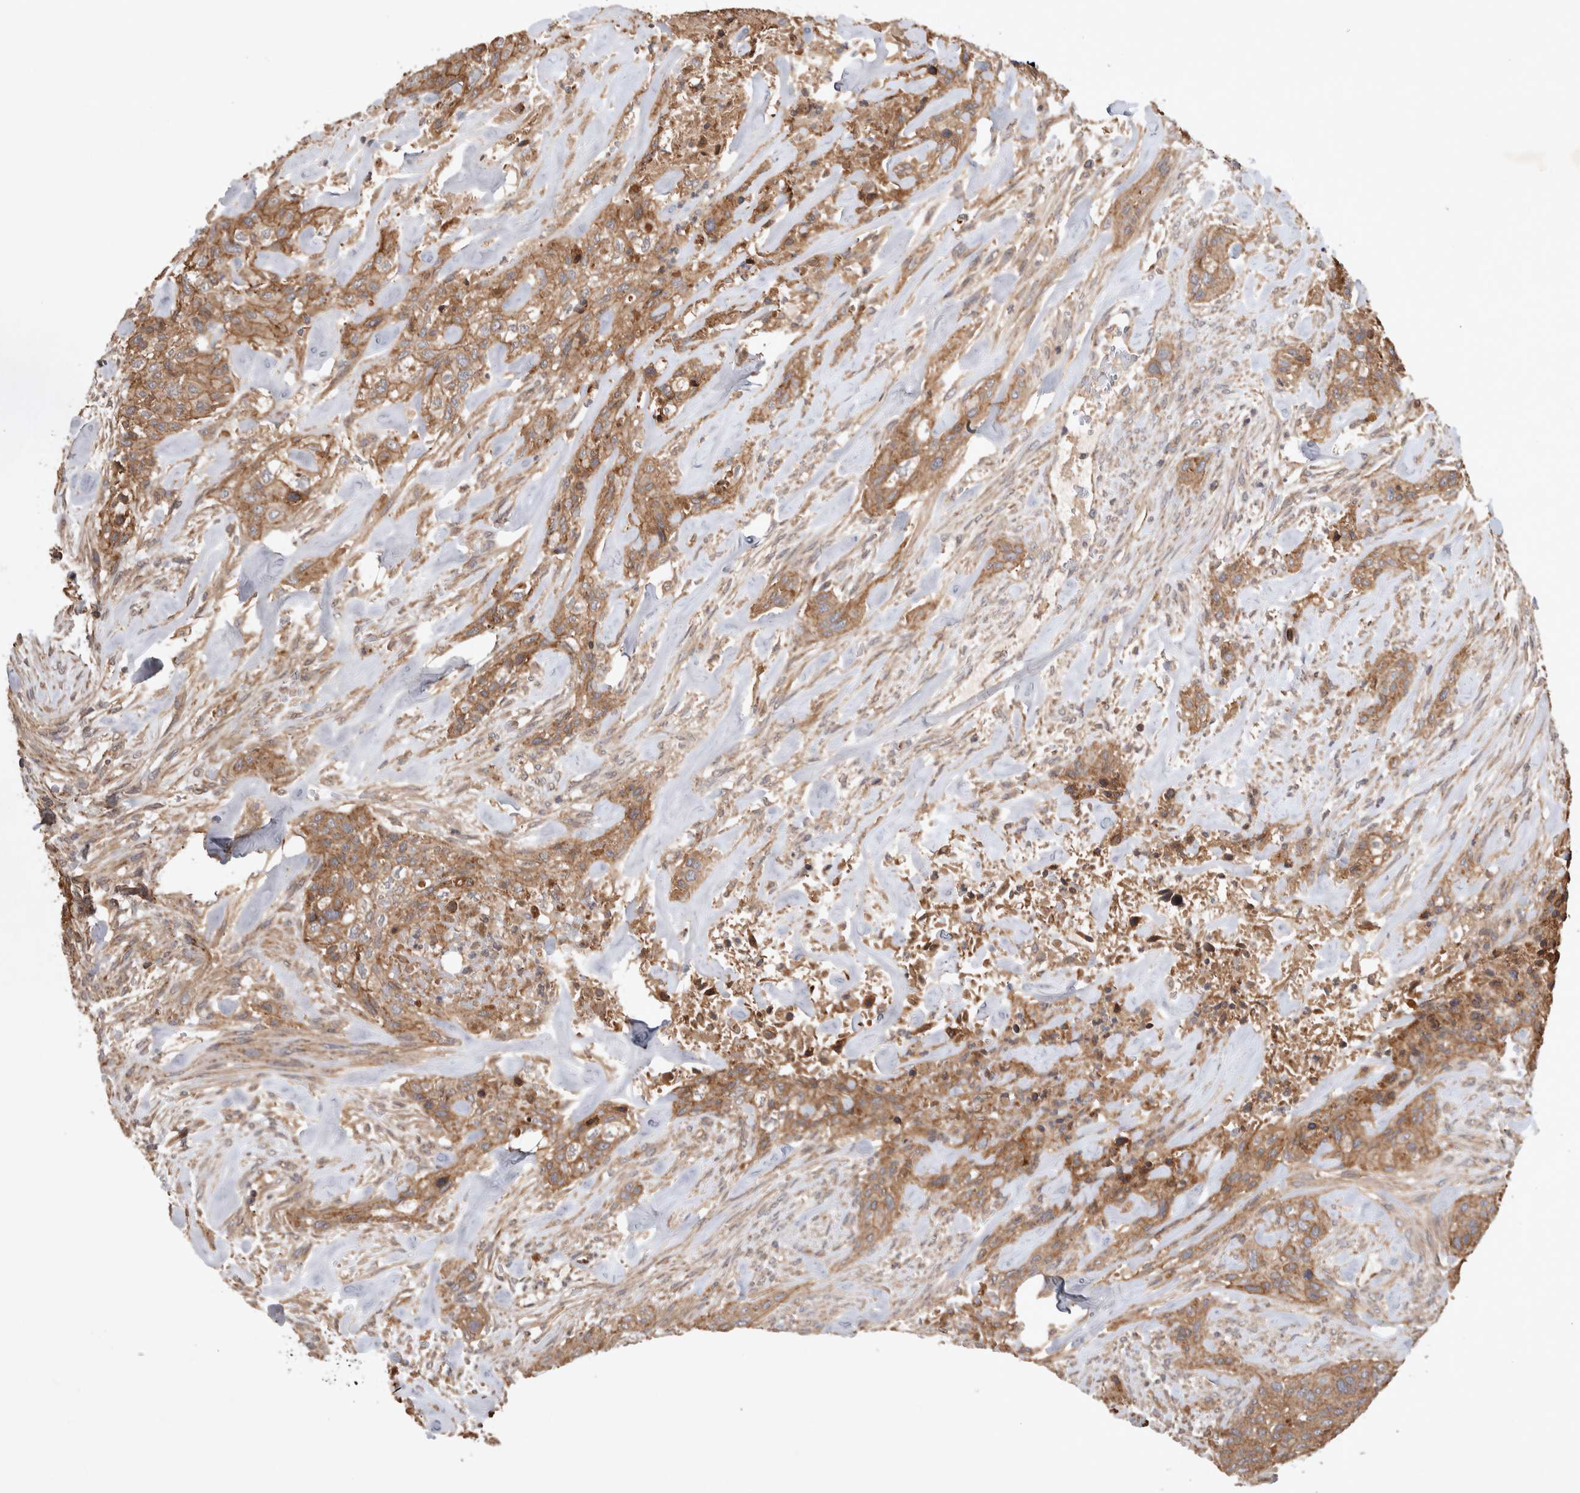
{"staining": {"intensity": "moderate", "quantity": ">75%", "location": "cytoplasmic/membranous"}, "tissue": "urothelial cancer", "cell_type": "Tumor cells", "image_type": "cancer", "snomed": [{"axis": "morphology", "description": "Urothelial carcinoma, High grade"}, {"axis": "topography", "description": "Urinary bladder"}], "caption": "Urothelial carcinoma (high-grade) stained with immunohistochemistry (IHC) displays moderate cytoplasmic/membranous positivity in about >75% of tumor cells.", "gene": "SERAC1", "patient": {"sex": "male", "age": 35}}